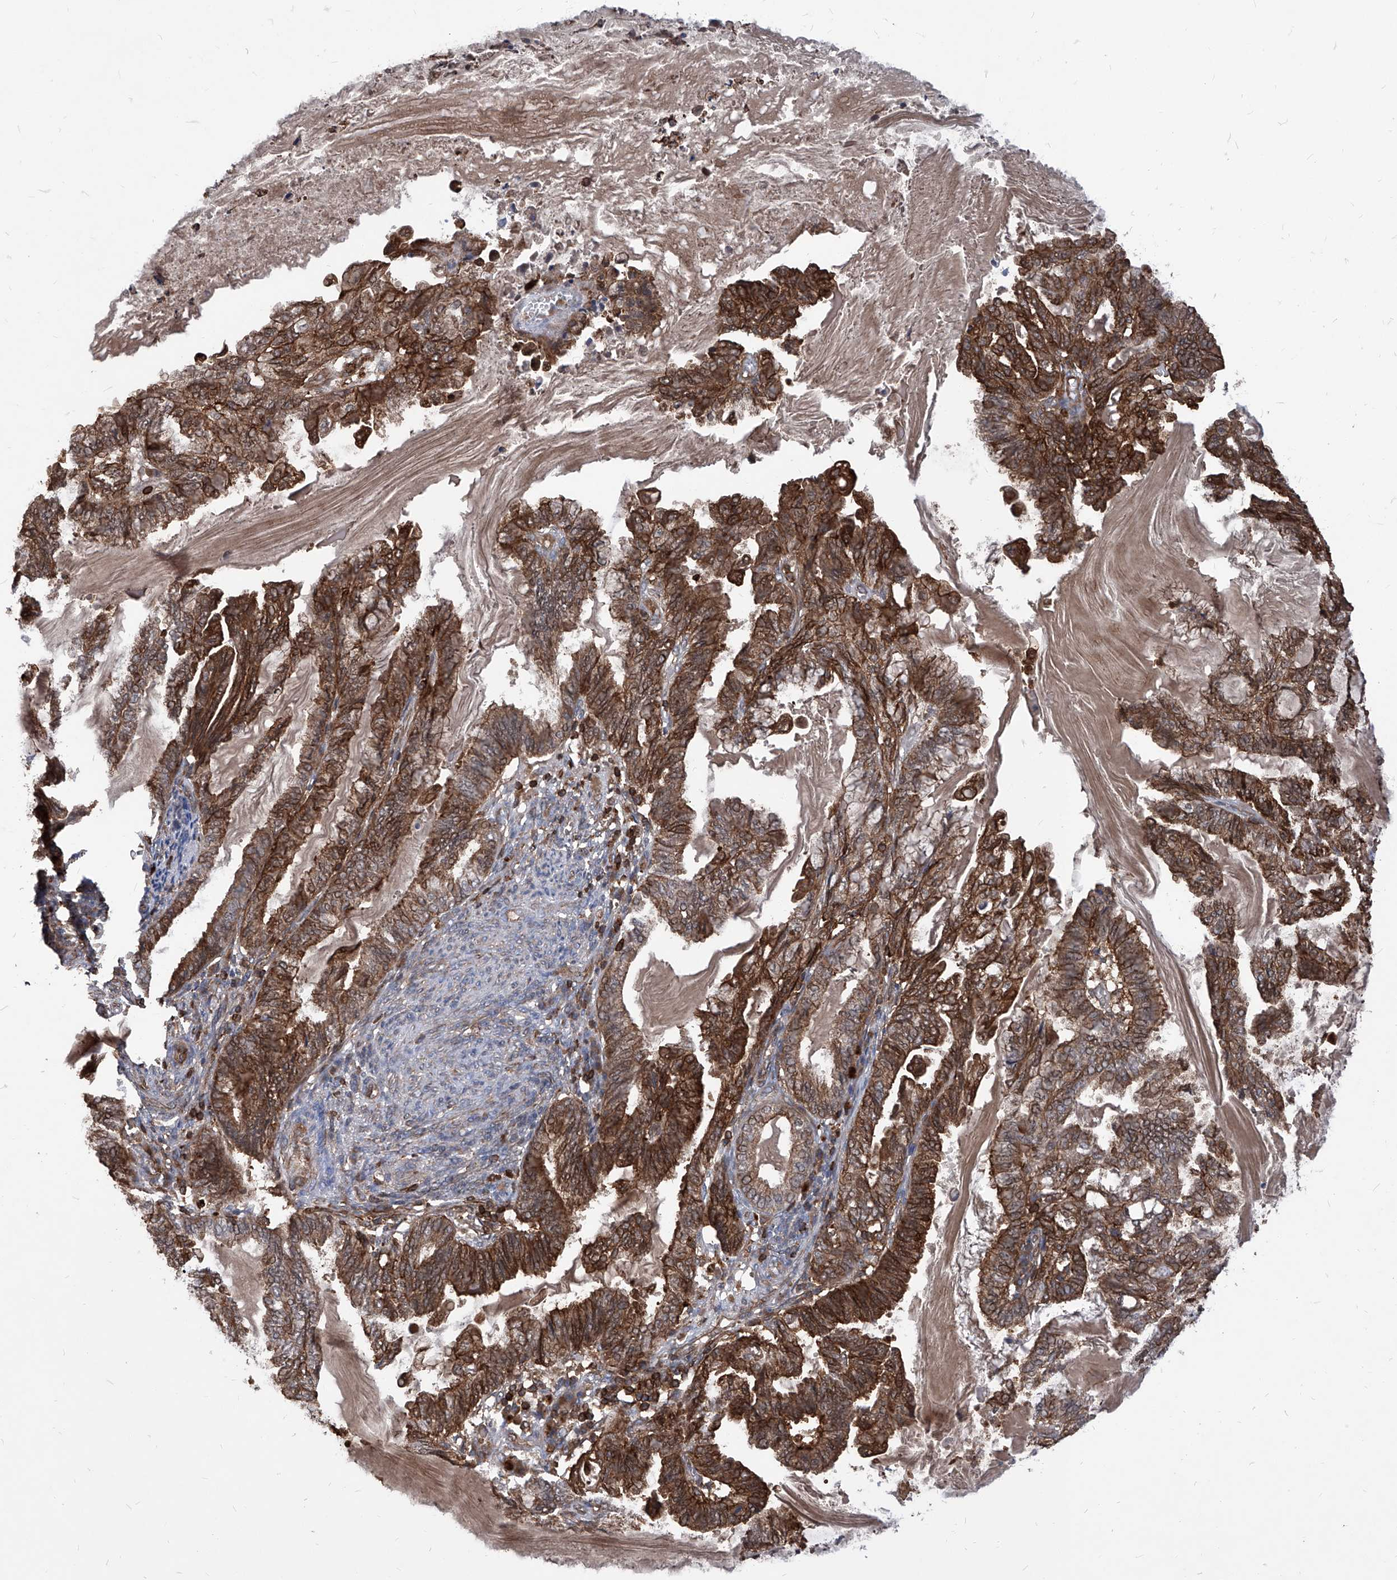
{"staining": {"intensity": "strong", "quantity": ">75%", "location": "cytoplasmic/membranous"}, "tissue": "endometrial cancer", "cell_type": "Tumor cells", "image_type": "cancer", "snomed": [{"axis": "morphology", "description": "Adenocarcinoma, NOS"}, {"axis": "topography", "description": "Endometrium"}], "caption": "IHC staining of adenocarcinoma (endometrial), which exhibits high levels of strong cytoplasmic/membranous staining in approximately >75% of tumor cells indicating strong cytoplasmic/membranous protein positivity. The staining was performed using DAB (3,3'-diaminobenzidine) (brown) for protein detection and nuclei were counterstained in hematoxylin (blue).", "gene": "ABRACL", "patient": {"sex": "female", "age": 86}}